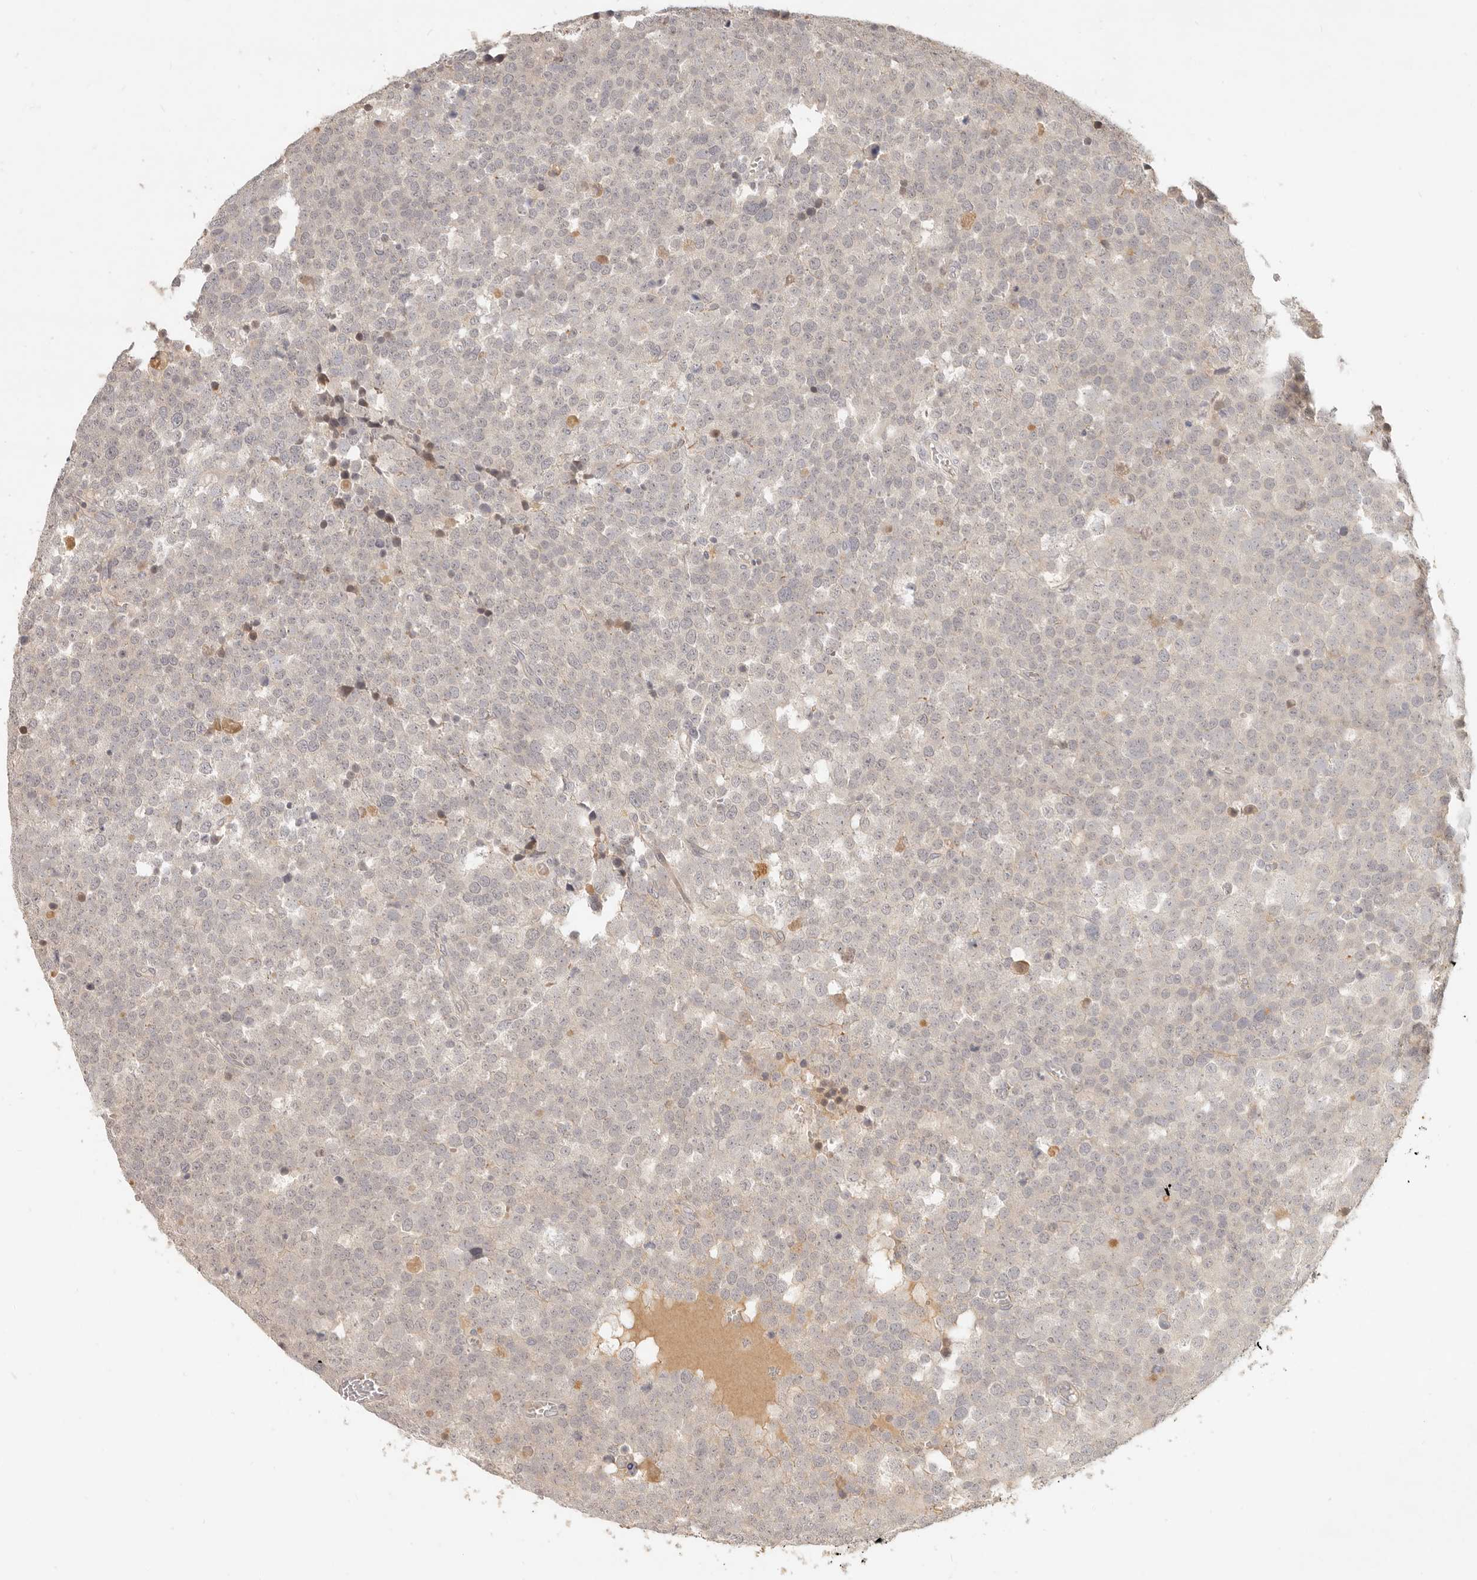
{"staining": {"intensity": "negative", "quantity": "none", "location": "none"}, "tissue": "testis cancer", "cell_type": "Tumor cells", "image_type": "cancer", "snomed": [{"axis": "morphology", "description": "Seminoma, NOS"}, {"axis": "topography", "description": "Testis"}], "caption": "There is no significant staining in tumor cells of testis cancer (seminoma).", "gene": "UBXN11", "patient": {"sex": "male", "age": 71}}